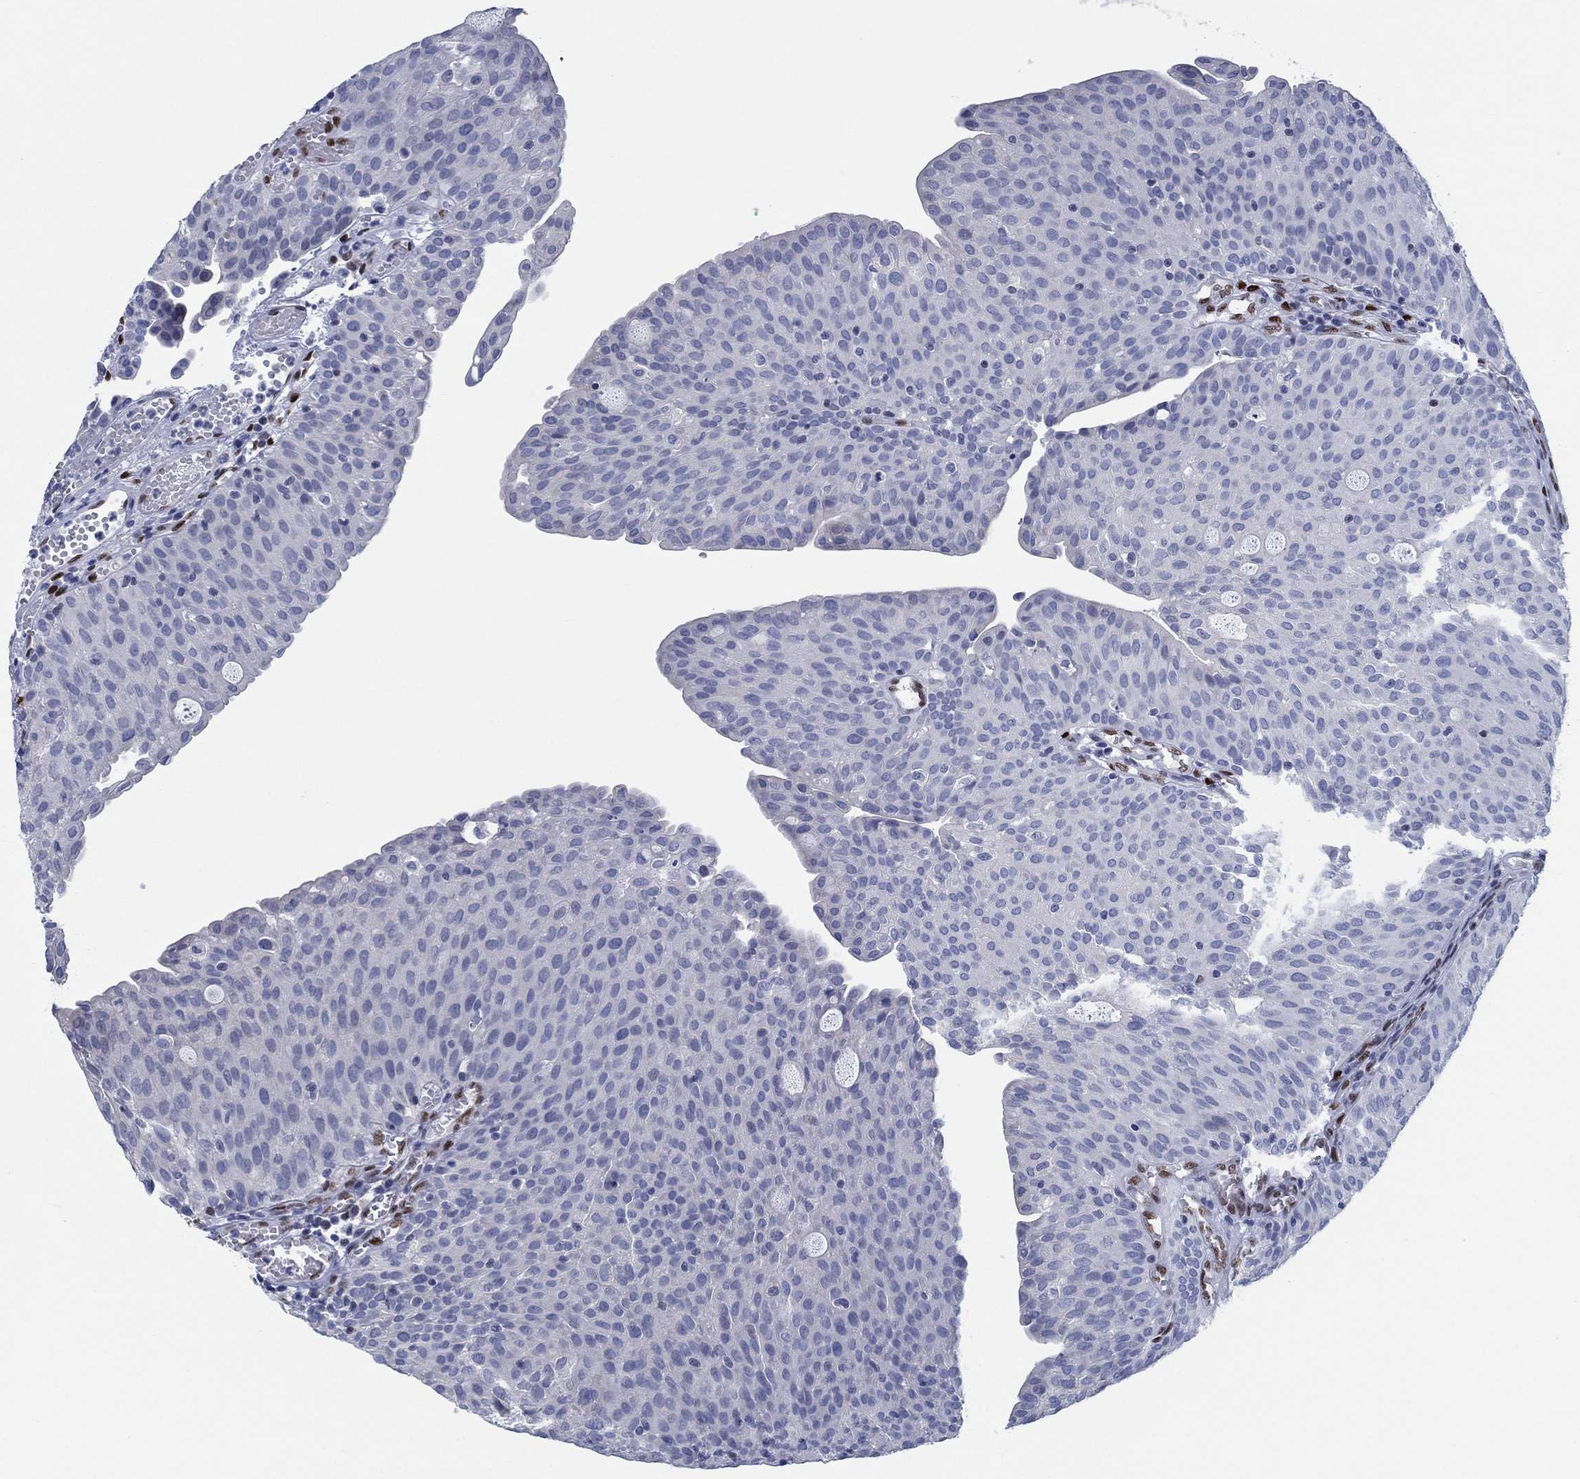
{"staining": {"intensity": "negative", "quantity": "none", "location": "none"}, "tissue": "urothelial cancer", "cell_type": "Tumor cells", "image_type": "cancer", "snomed": [{"axis": "morphology", "description": "Urothelial carcinoma, Low grade"}, {"axis": "topography", "description": "Urinary bladder"}], "caption": "Tumor cells are negative for protein expression in human low-grade urothelial carcinoma.", "gene": "ZEB1", "patient": {"sex": "male", "age": 54}}